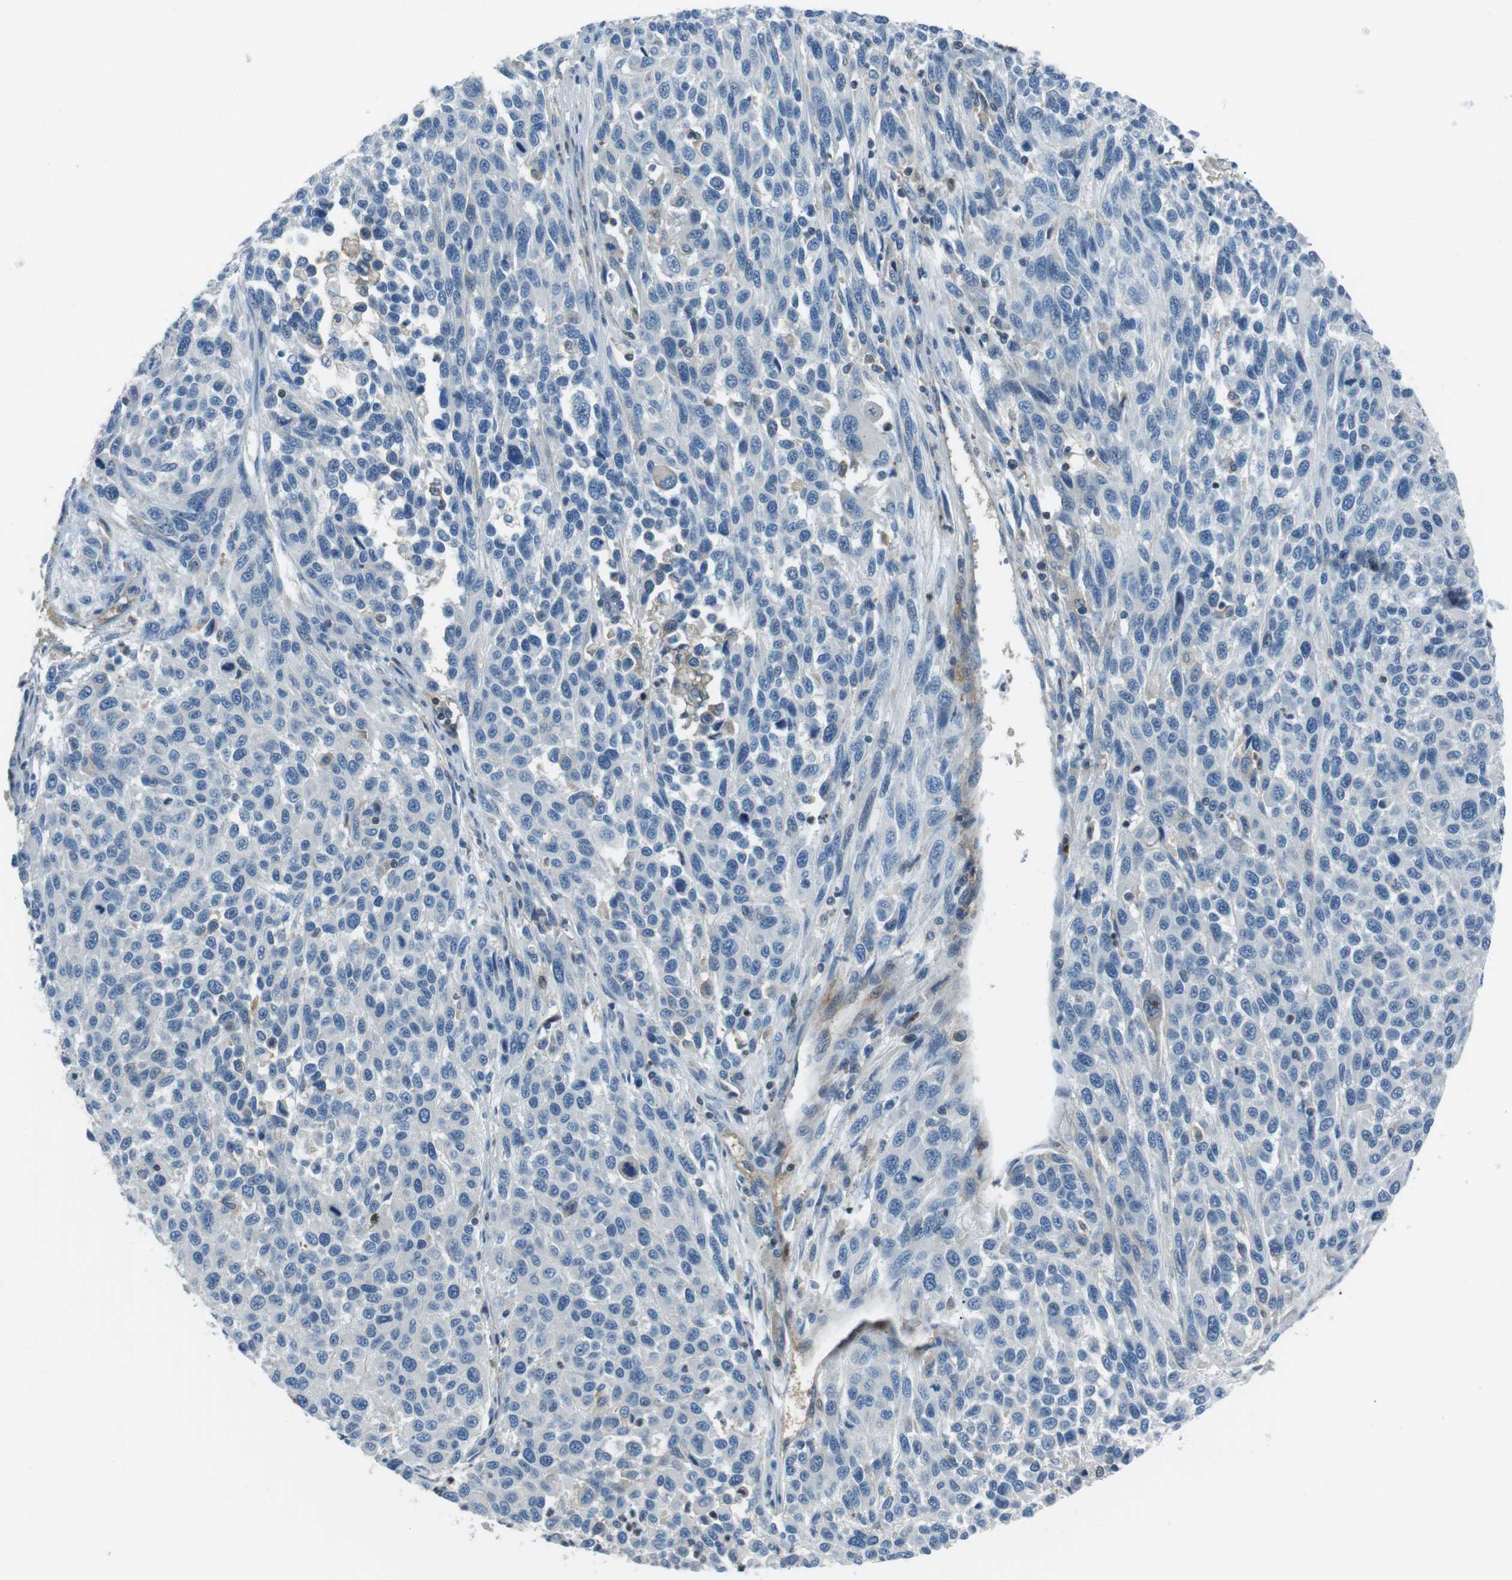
{"staining": {"intensity": "negative", "quantity": "none", "location": "none"}, "tissue": "melanoma", "cell_type": "Tumor cells", "image_type": "cancer", "snomed": [{"axis": "morphology", "description": "Malignant melanoma, Metastatic site"}, {"axis": "topography", "description": "Lymph node"}], "caption": "A histopathology image of human melanoma is negative for staining in tumor cells.", "gene": "ARVCF", "patient": {"sex": "male", "age": 61}}